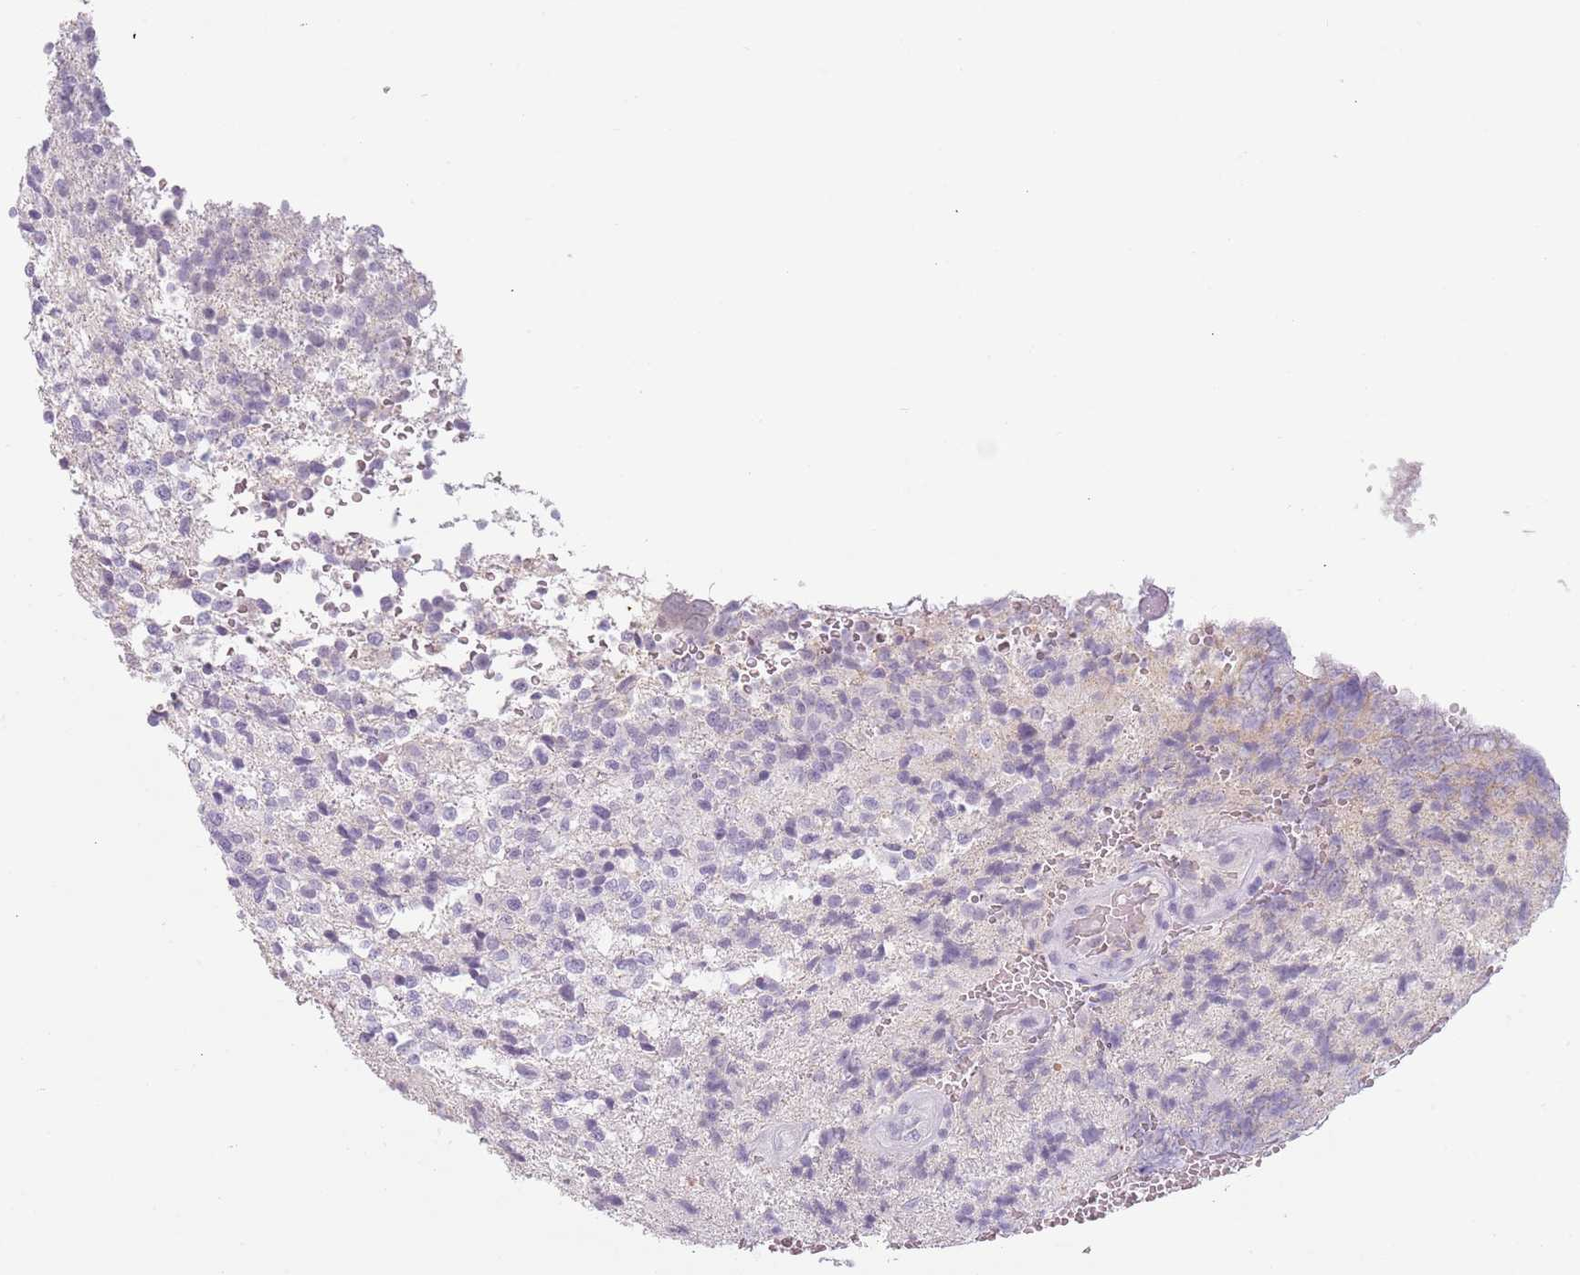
{"staining": {"intensity": "negative", "quantity": "none", "location": "none"}, "tissue": "glioma", "cell_type": "Tumor cells", "image_type": "cancer", "snomed": [{"axis": "morphology", "description": "Glioma, malignant, High grade"}, {"axis": "topography", "description": "Brain"}], "caption": "Tumor cells are negative for brown protein staining in high-grade glioma (malignant).", "gene": "PIEZO1", "patient": {"sex": "male", "age": 56}}